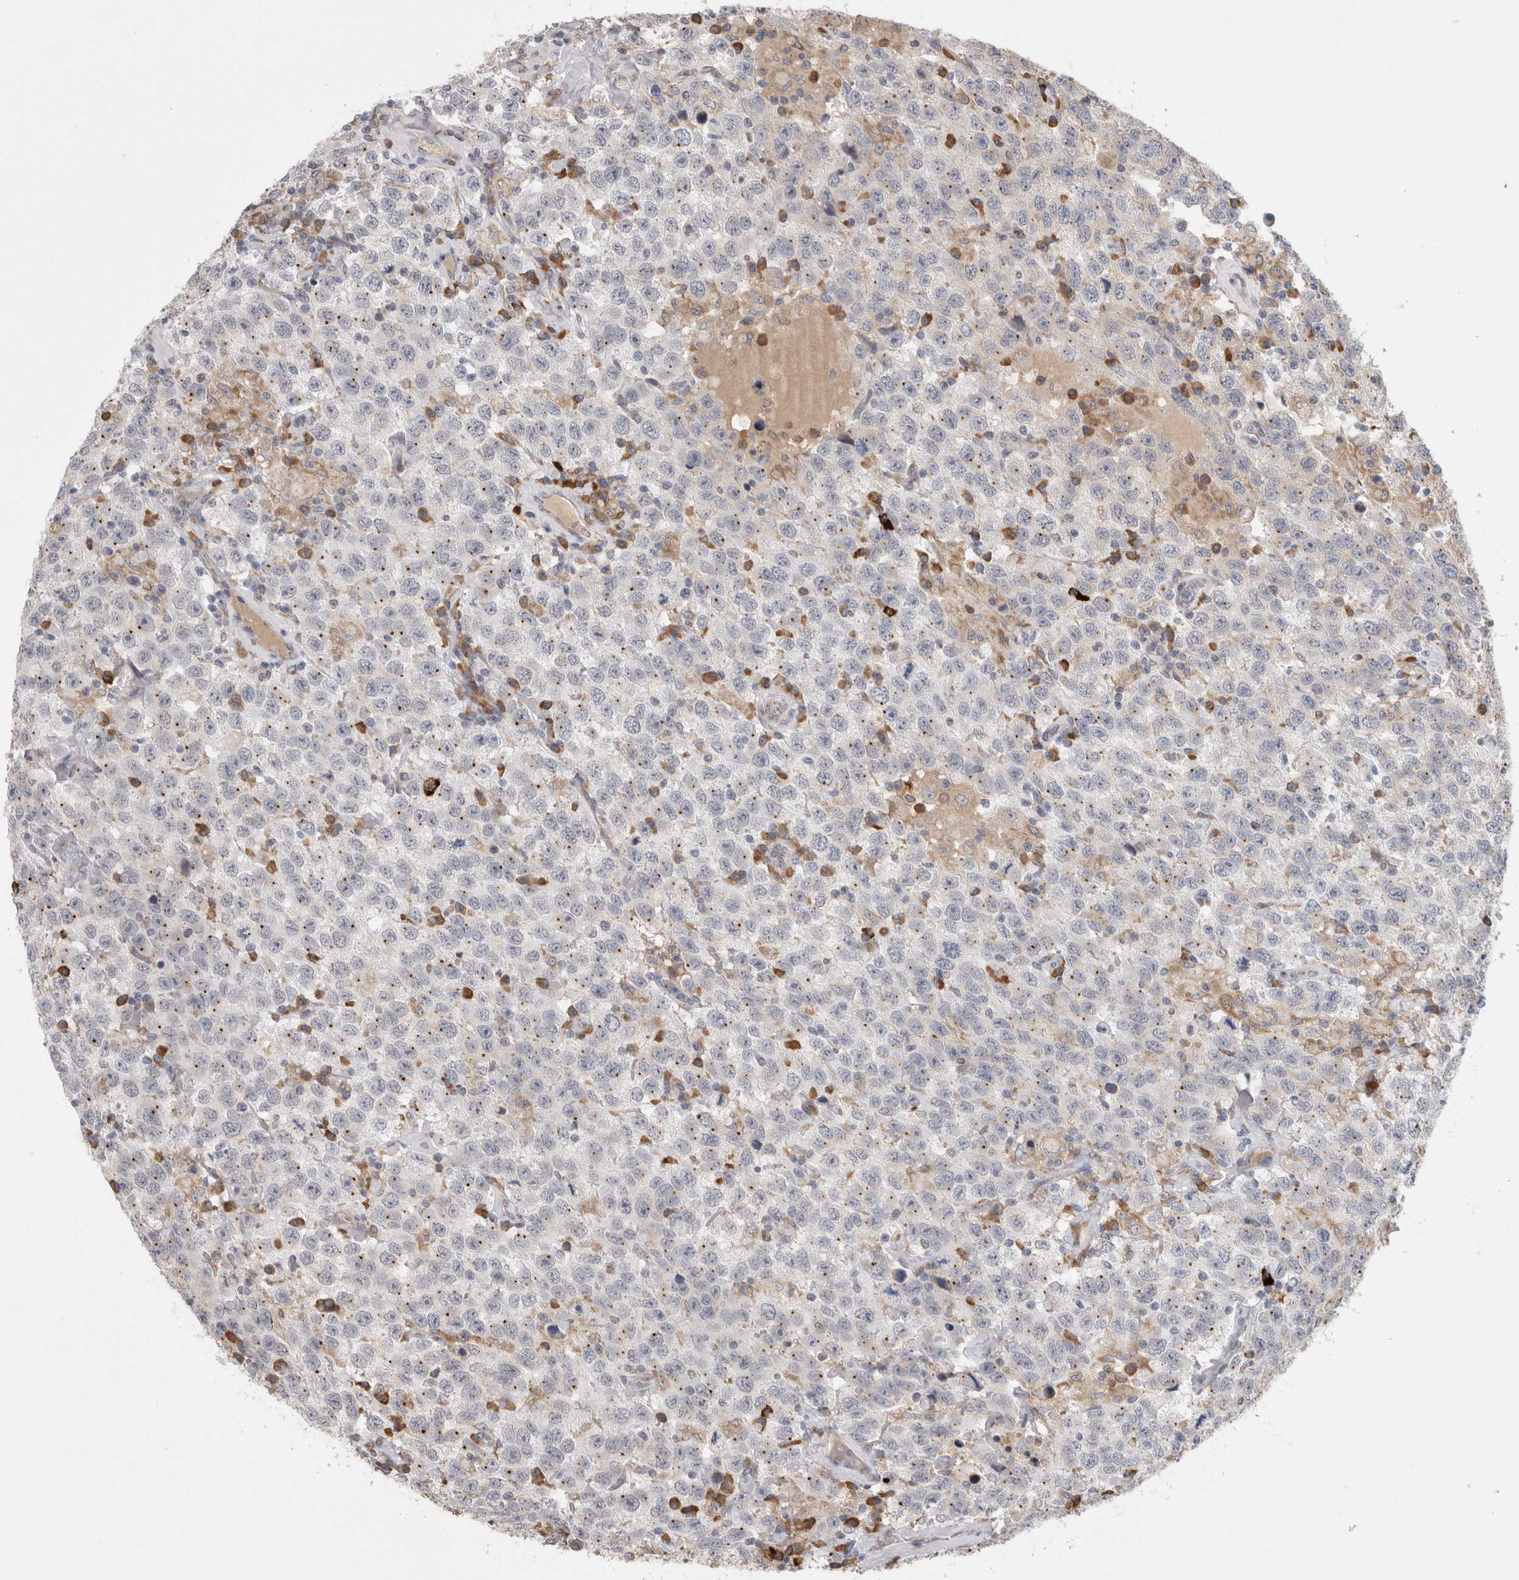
{"staining": {"intensity": "weak", "quantity": "25%-75%", "location": "cytoplasmic/membranous"}, "tissue": "testis cancer", "cell_type": "Tumor cells", "image_type": "cancer", "snomed": [{"axis": "morphology", "description": "Seminoma, NOS"}, {"axis": "topography", "description": "Testis"}], "caption": "Immunohistochemical staining of human testis seminoma demonstrates low levels of weak cytoplasmic/membranous protein staining in approximately 25%-75% of tumor cells. Using DAB (brown) and hematoxylin (blue) stains, captured at high magnification using brightfield microscopy.", "gene": "ZNF341", "patient": {"sex": "male", "age": 41}}